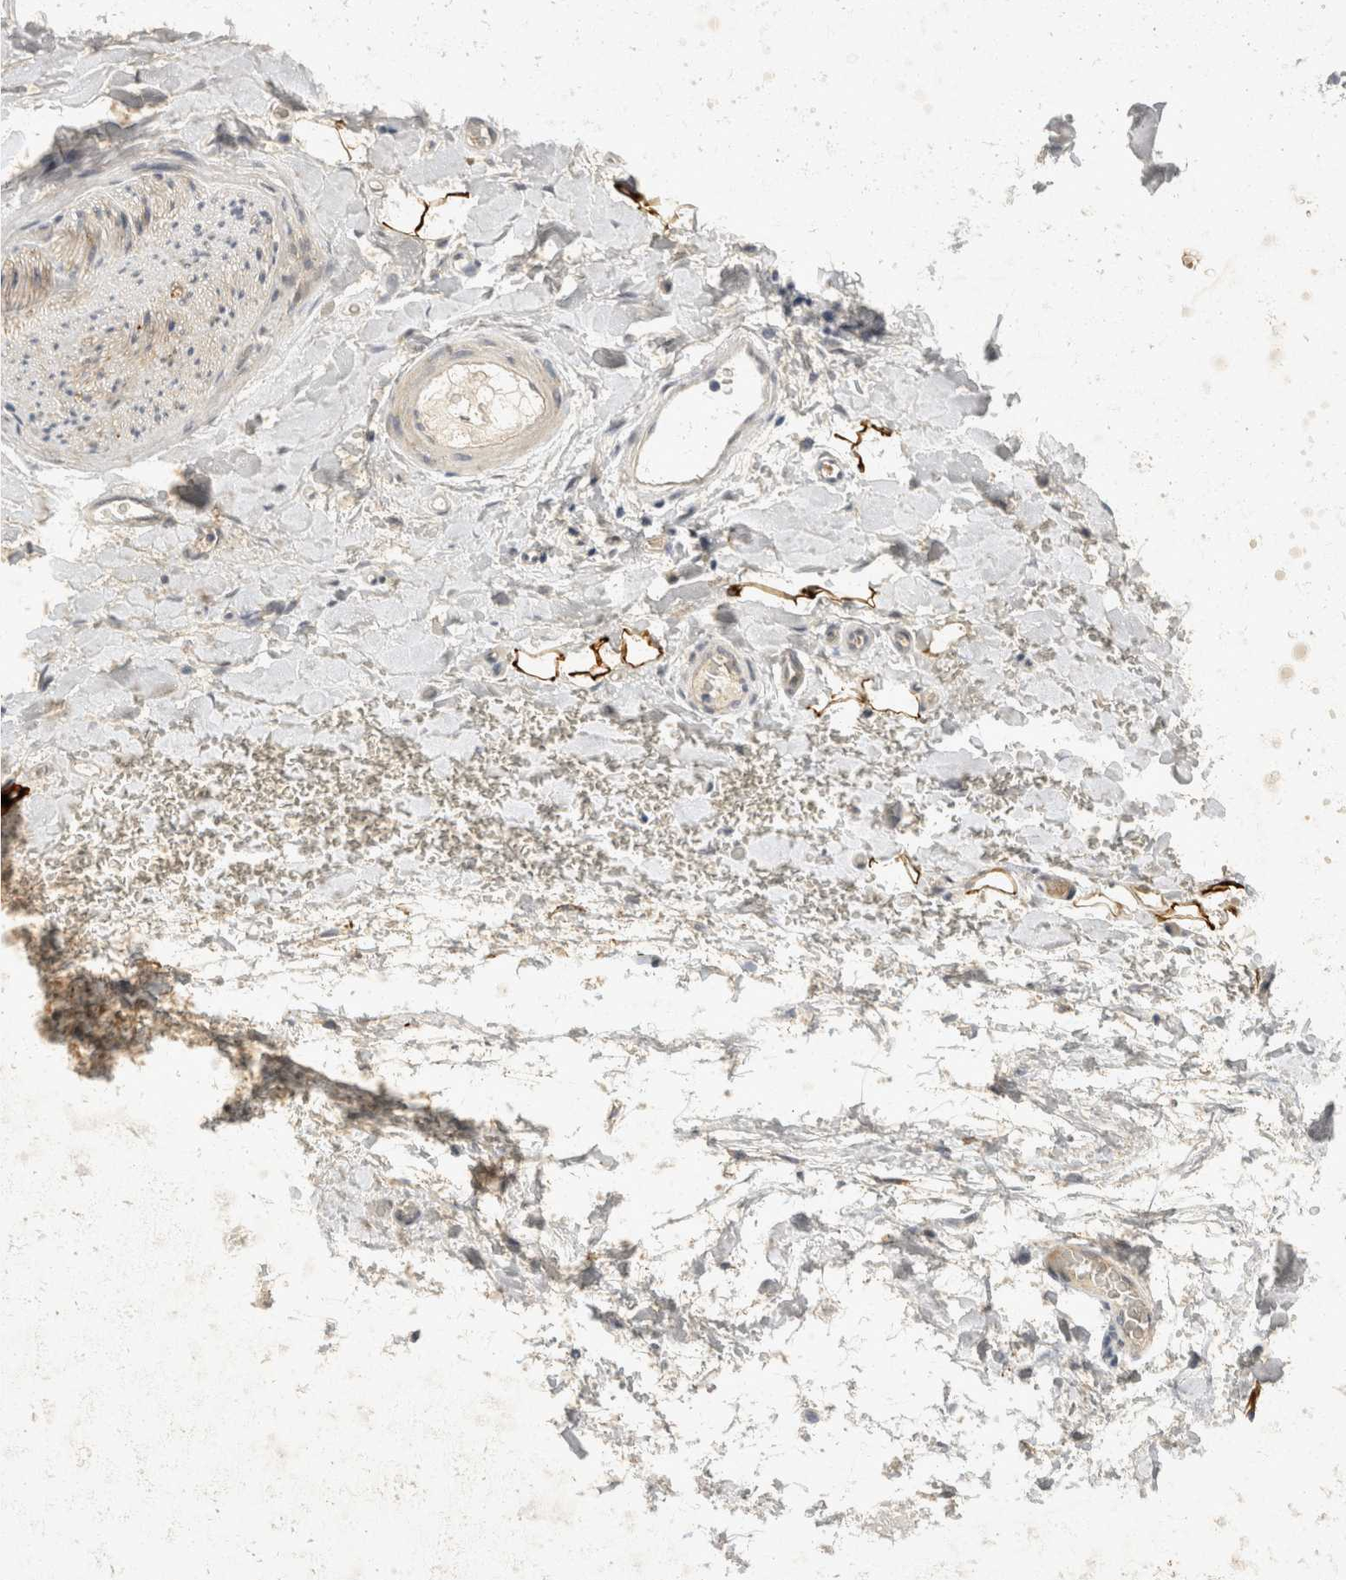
{"staining": {"intensity": "weak", "quantity": ">75%", "location": "cytoplasmic/membranous"}, "tissue": "adipose tissue", "cell_type": "Adipocytes", "image_type": "normal", "snomed": [{"axis": "morphology", "description": "Normal tissue, NOS"}, {"axis": "morphology", "description": "Adenocarcinoma, NOS"}, {"axis": "topography", "description": "Esophagus"}], "caption": "Normal adipose tissue demonstrates weak cytoplasmic/membranous staining in about >75% of adipocytes, visualized by immunohistochemistry.", "gene": "TOM1L2", "patient": {"sex": "male", "age": 62}}